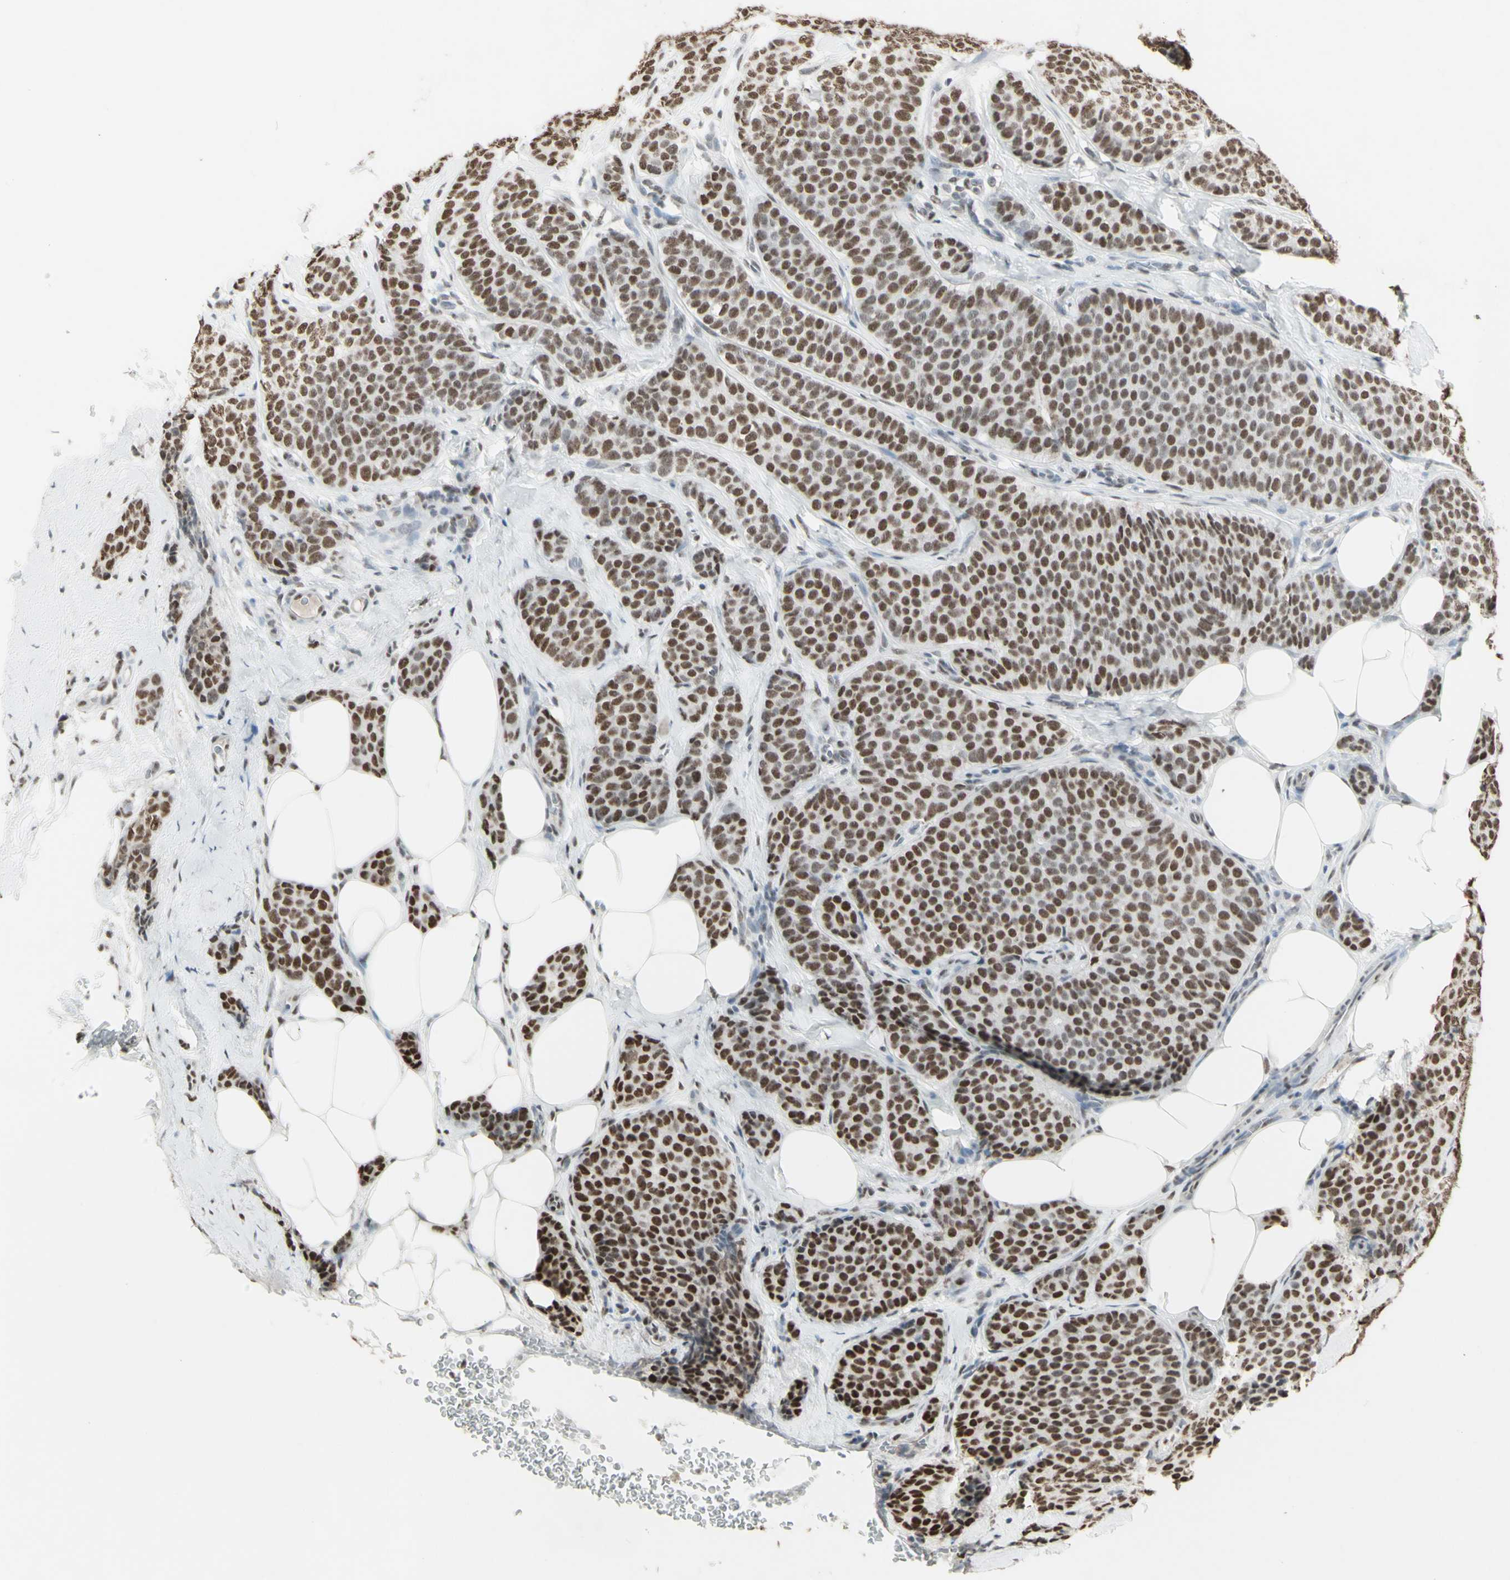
{"staining": {"intensity": "strong", "quantity": ">75%", "location": "nuclear"}, "tissue": "breast cancer", "cell_type": "Tumor cells", "image_type": "cancer", "snomed": [{"axis": "morphology", "description": "Lobular carcinoma"}, {"axis": "topography", "description": "Skin"}, {"axis": "topography", "description": "Breast"}], "caption": "Immunohistochemical staining of human breast cancer (lobular carcinoma) exhibits high levels of strong nuclear protein expression in approximately >75% of tumor cells. The staining is performed using DAB brown chromogen to label protein expression. The nuclei are counter-stained blue using hematoxylin.", "gene": "TRIM28", "patient": {"sex": "female", "age": 46}}